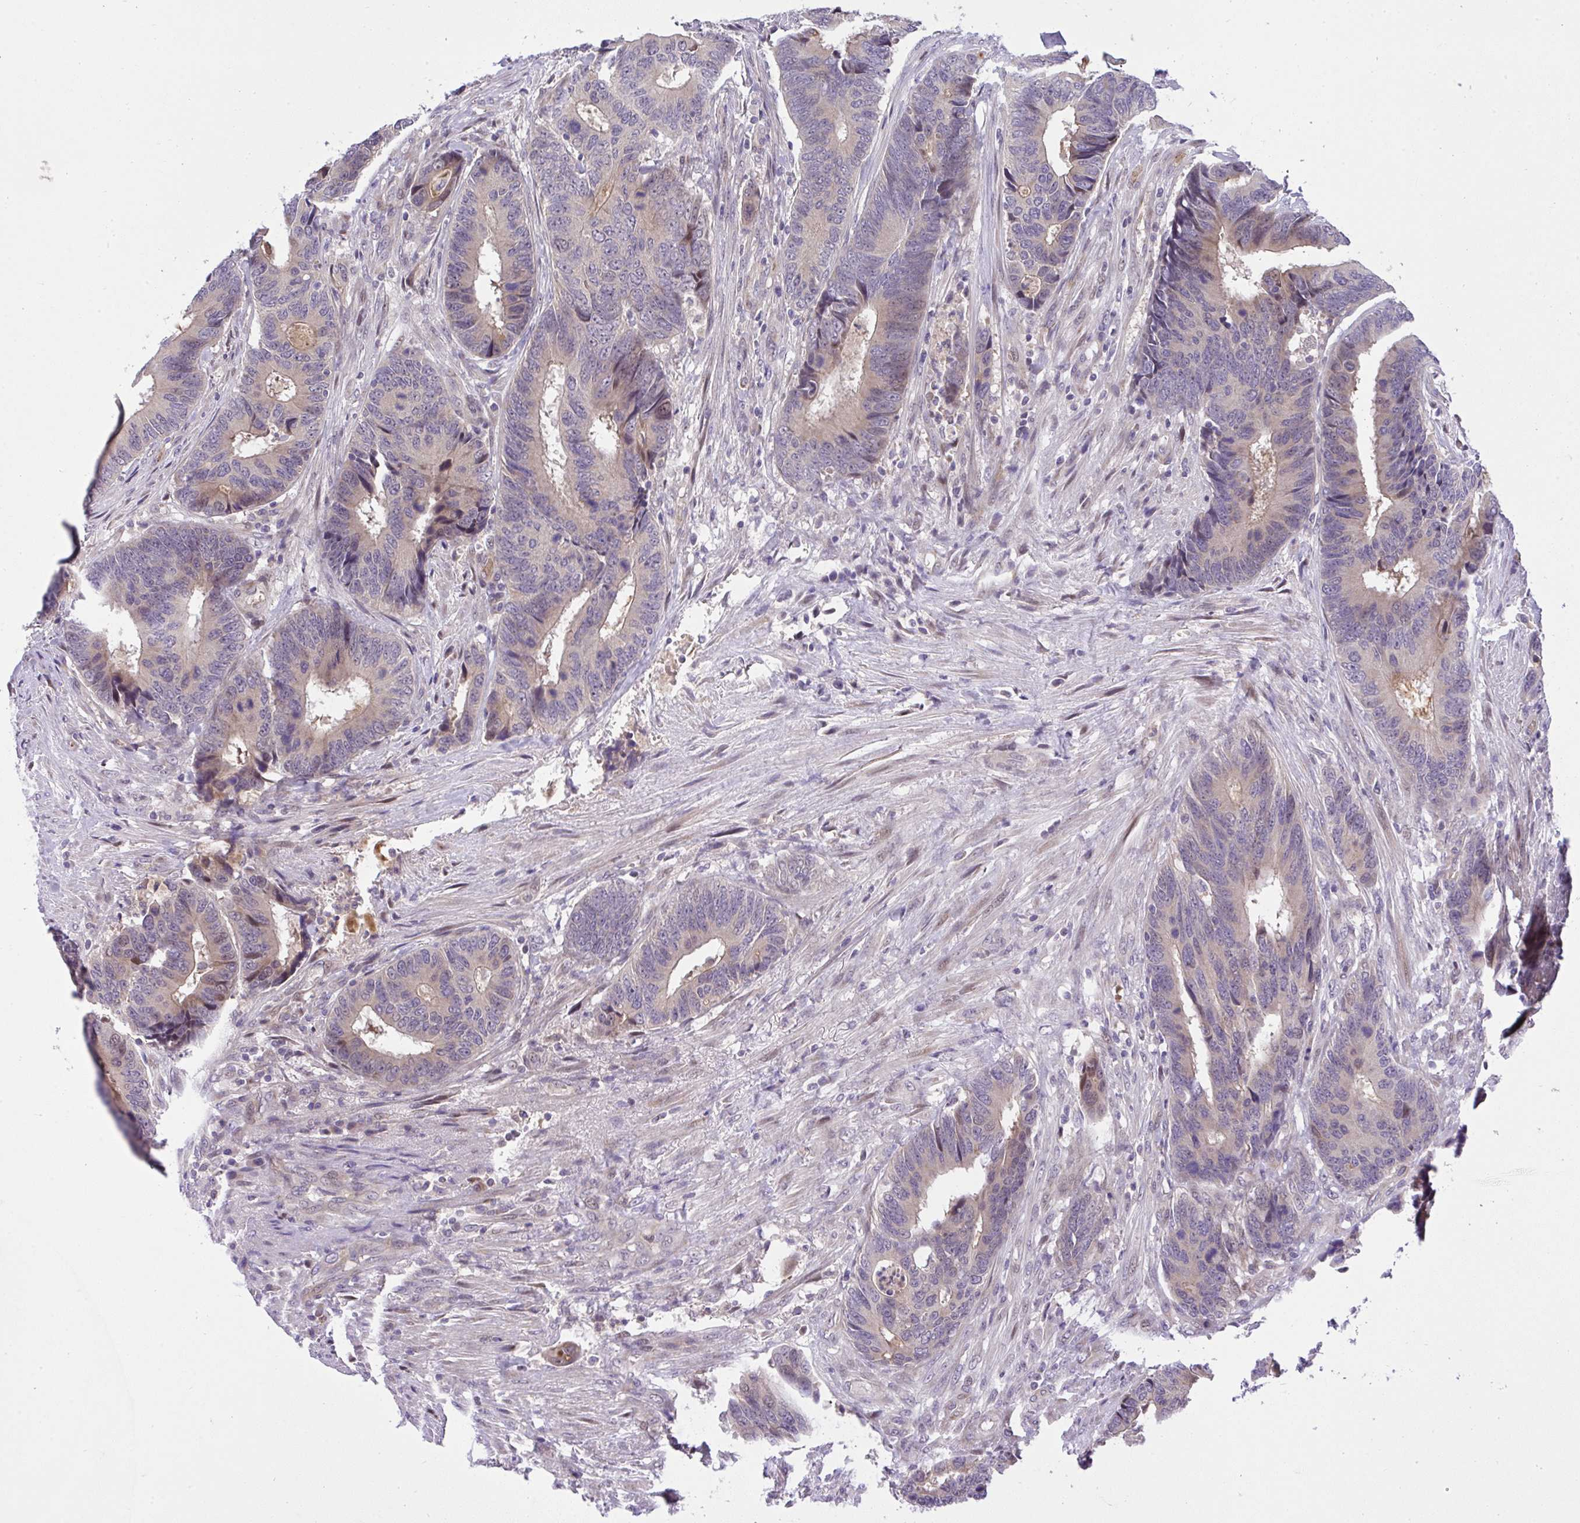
{"staining": {"intensity": "weak", "quantity": "25%-75%", "location": "cytoplasmic/membranous"}, "tissue": "colorectal cancer", "cell_type": "Tumor cells", "image_type": "cancer", "snomed": [{"axis": "morphology", "description": "Adenocarcinoma, NOS"}, {"axis": "topography", "description": "Colon"}], "caption": "Weak cytoplasmic/membranous expression is present in about 25%-75% of tumor cells in colorectal cancer (adenocarcinoma).", "gene": "CHIA", "patient": {"sex": "male", "age": 87}}